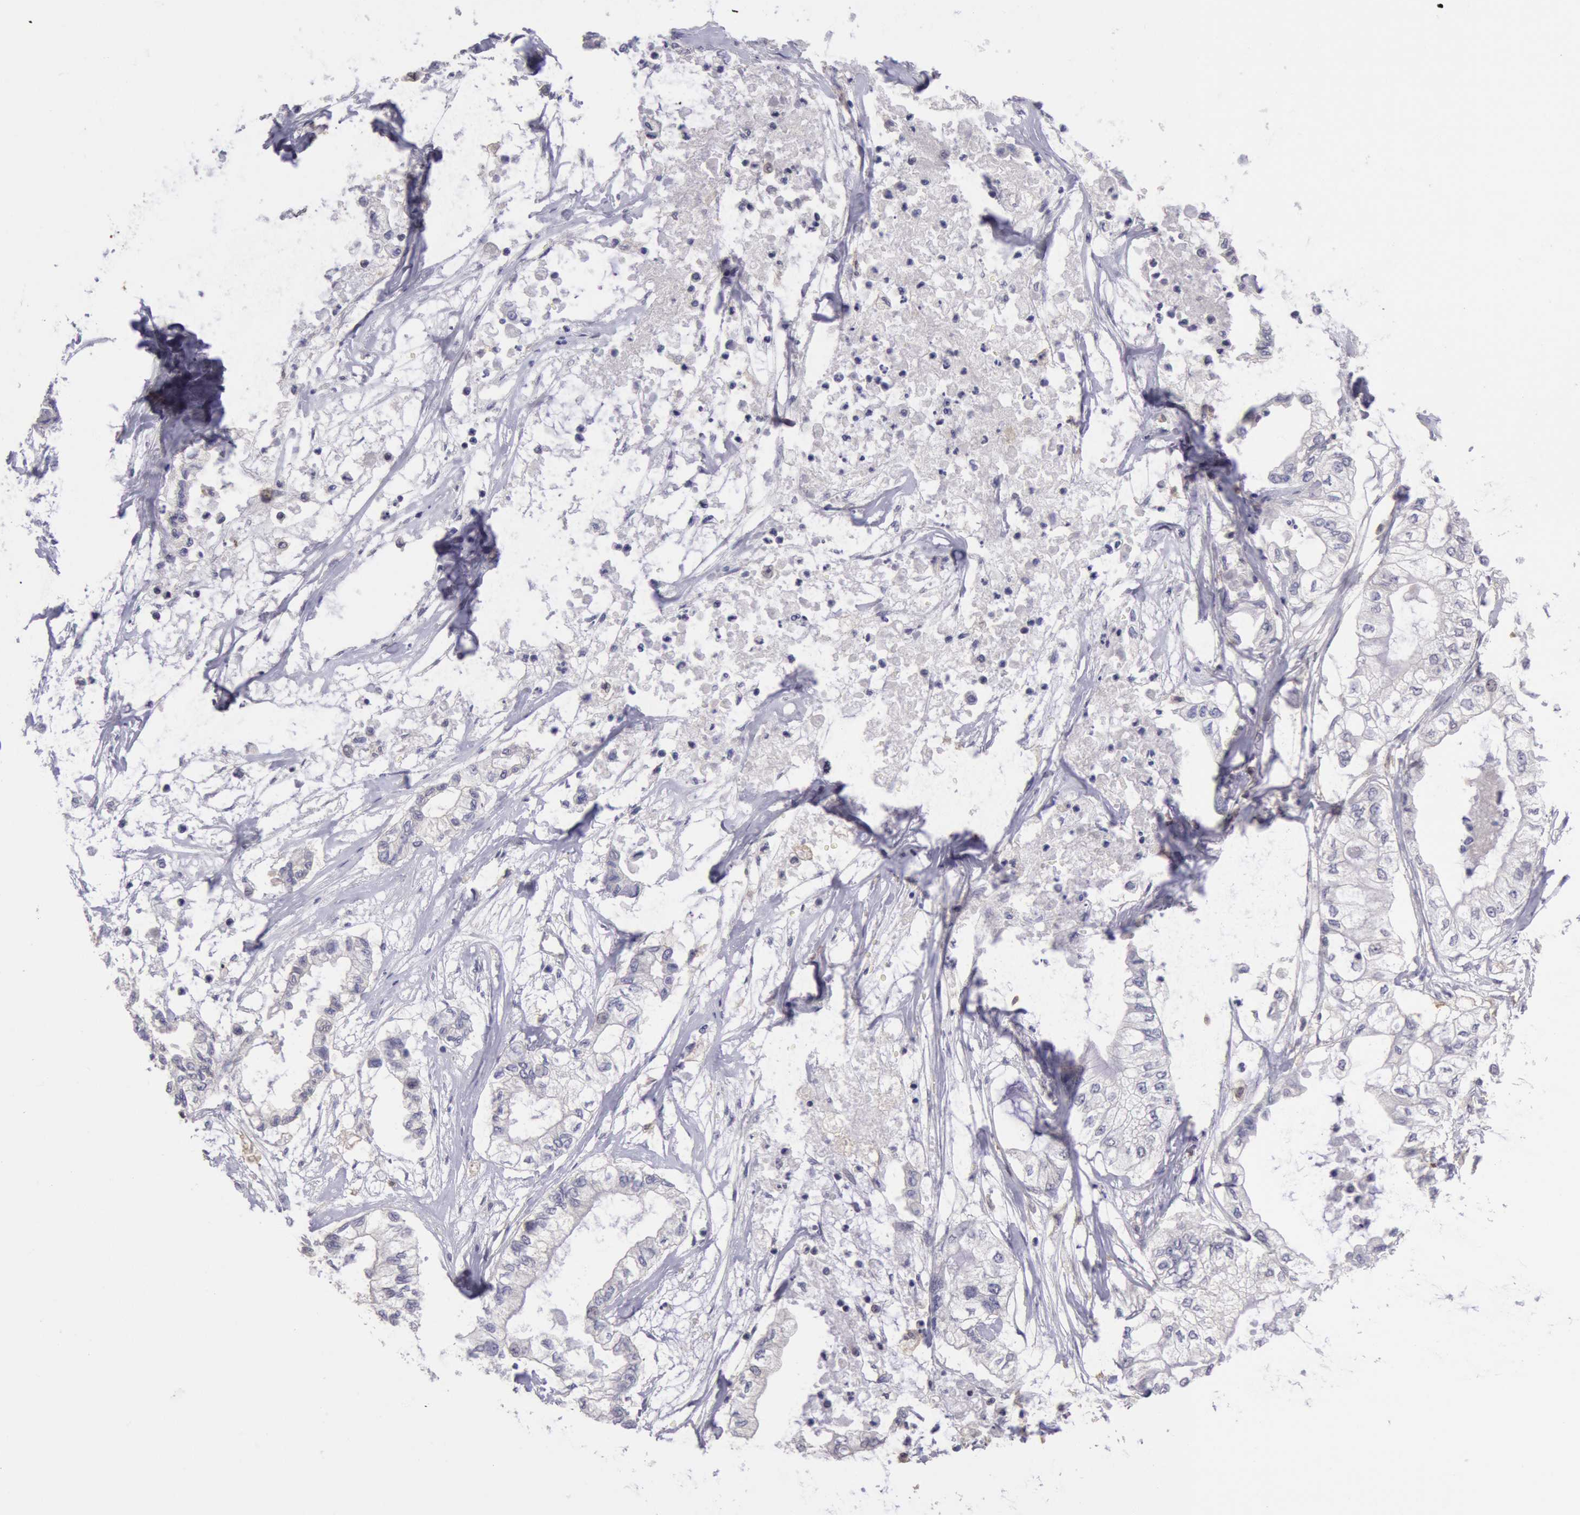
{"staining": {"intensity": "negative", "quantity": "none", "location": "none"}, "tissue": "pancreatic cancer", "cell_type": "Tumor cells", "image_type": "cancer", "snomed": [{"axis": "morphology", "description": "Adenocarcinoma, NOS"}, {"axis": "topography", "description": "Pancreas"}], "caption": "IHC micrograph of neoplastic tissue: human pancreatic cancer stained with DAB (3,3'-diaminobenzidine) displays no significant protein staining in tumor cells.", "gene": "CDKN2B", "patient": {"sex": "male", "age": 79}}